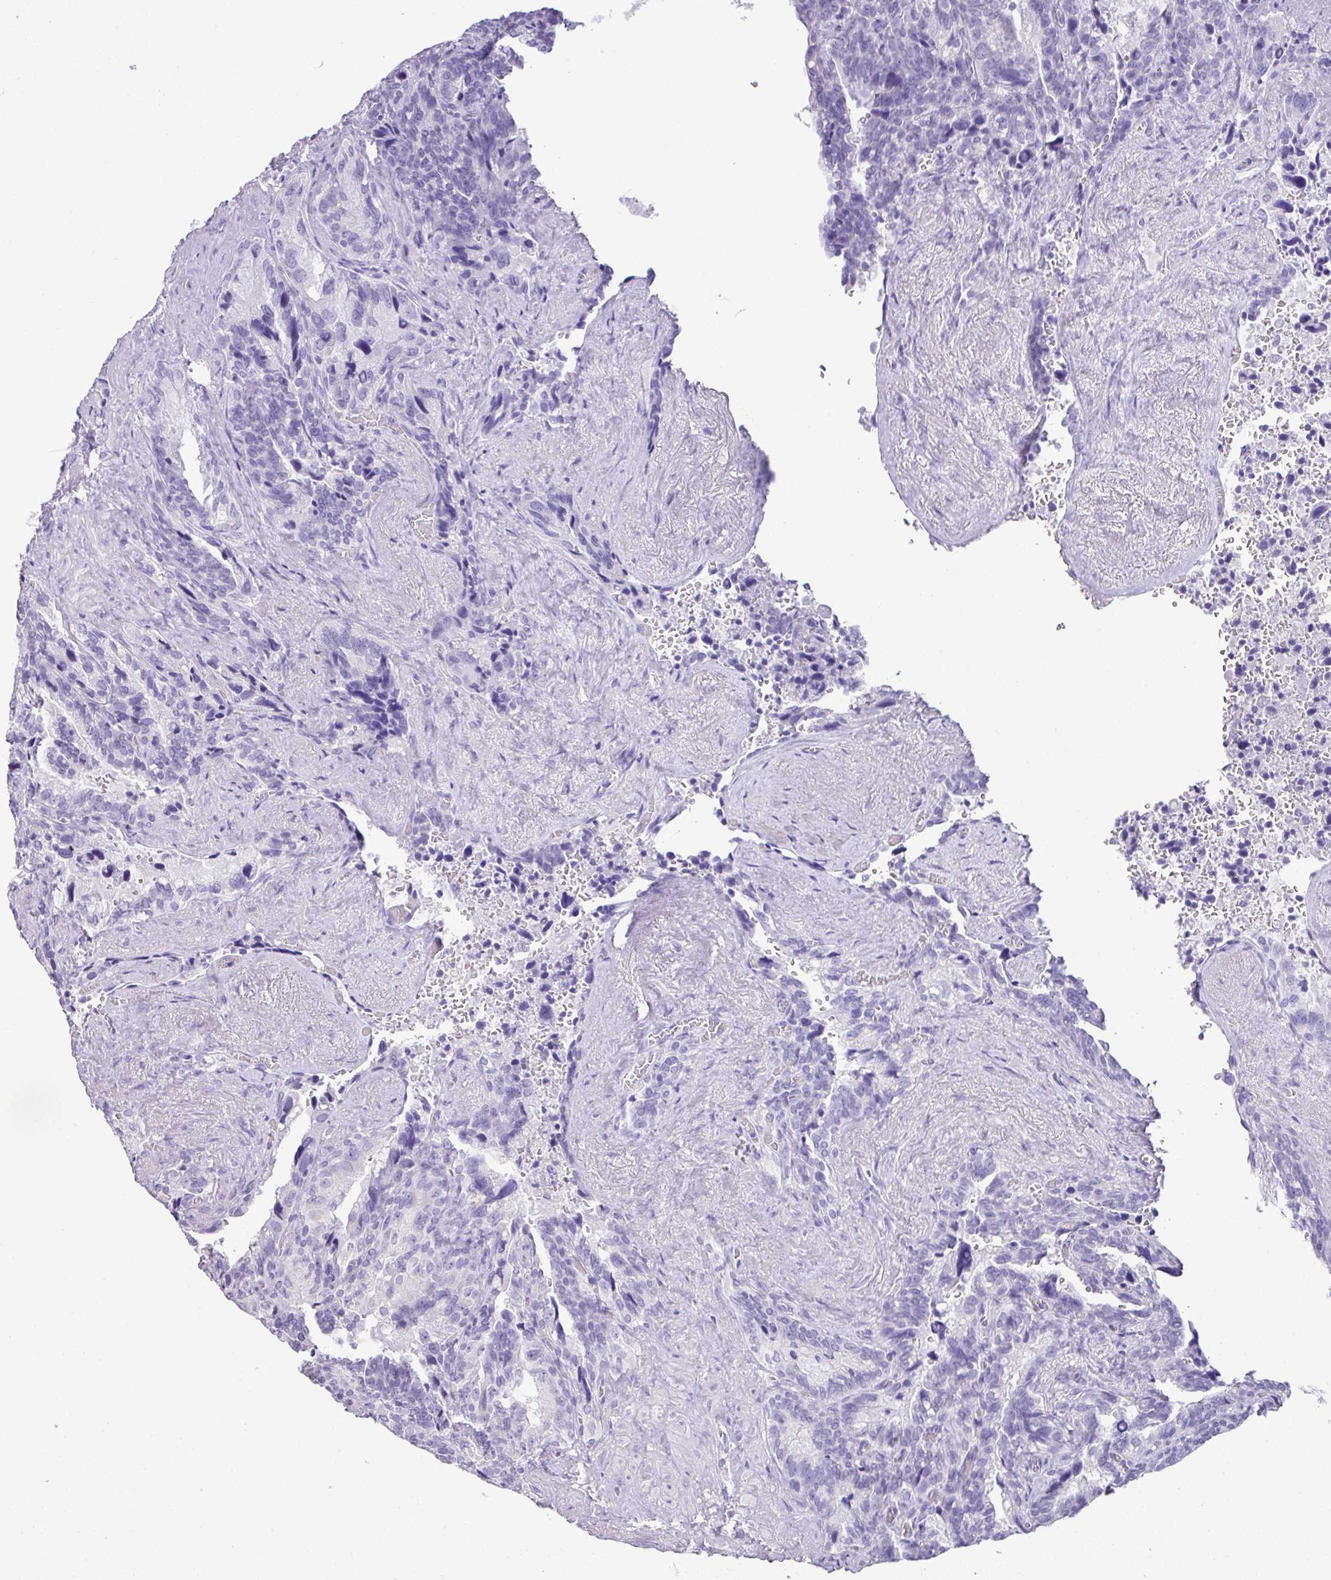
{"staining": {"intensity": "negative", "quantity": "none", "location": "none"}, "tissue": "seminal vesicle", "cell_type": "Glandular cells", "image_type": "normal", "snomed": [{"axis": "morphology", "description": "Normal tissue, NOS"}, {"axis": "topography", "description": "Seminal veicle"}], "caption": "The immunohistochemistry (IHC) micrograph has no significant expression in glandular cells of seminal vesicle.", "gene": "TNP1", "patient": {"sex": "male", "age": 68}}